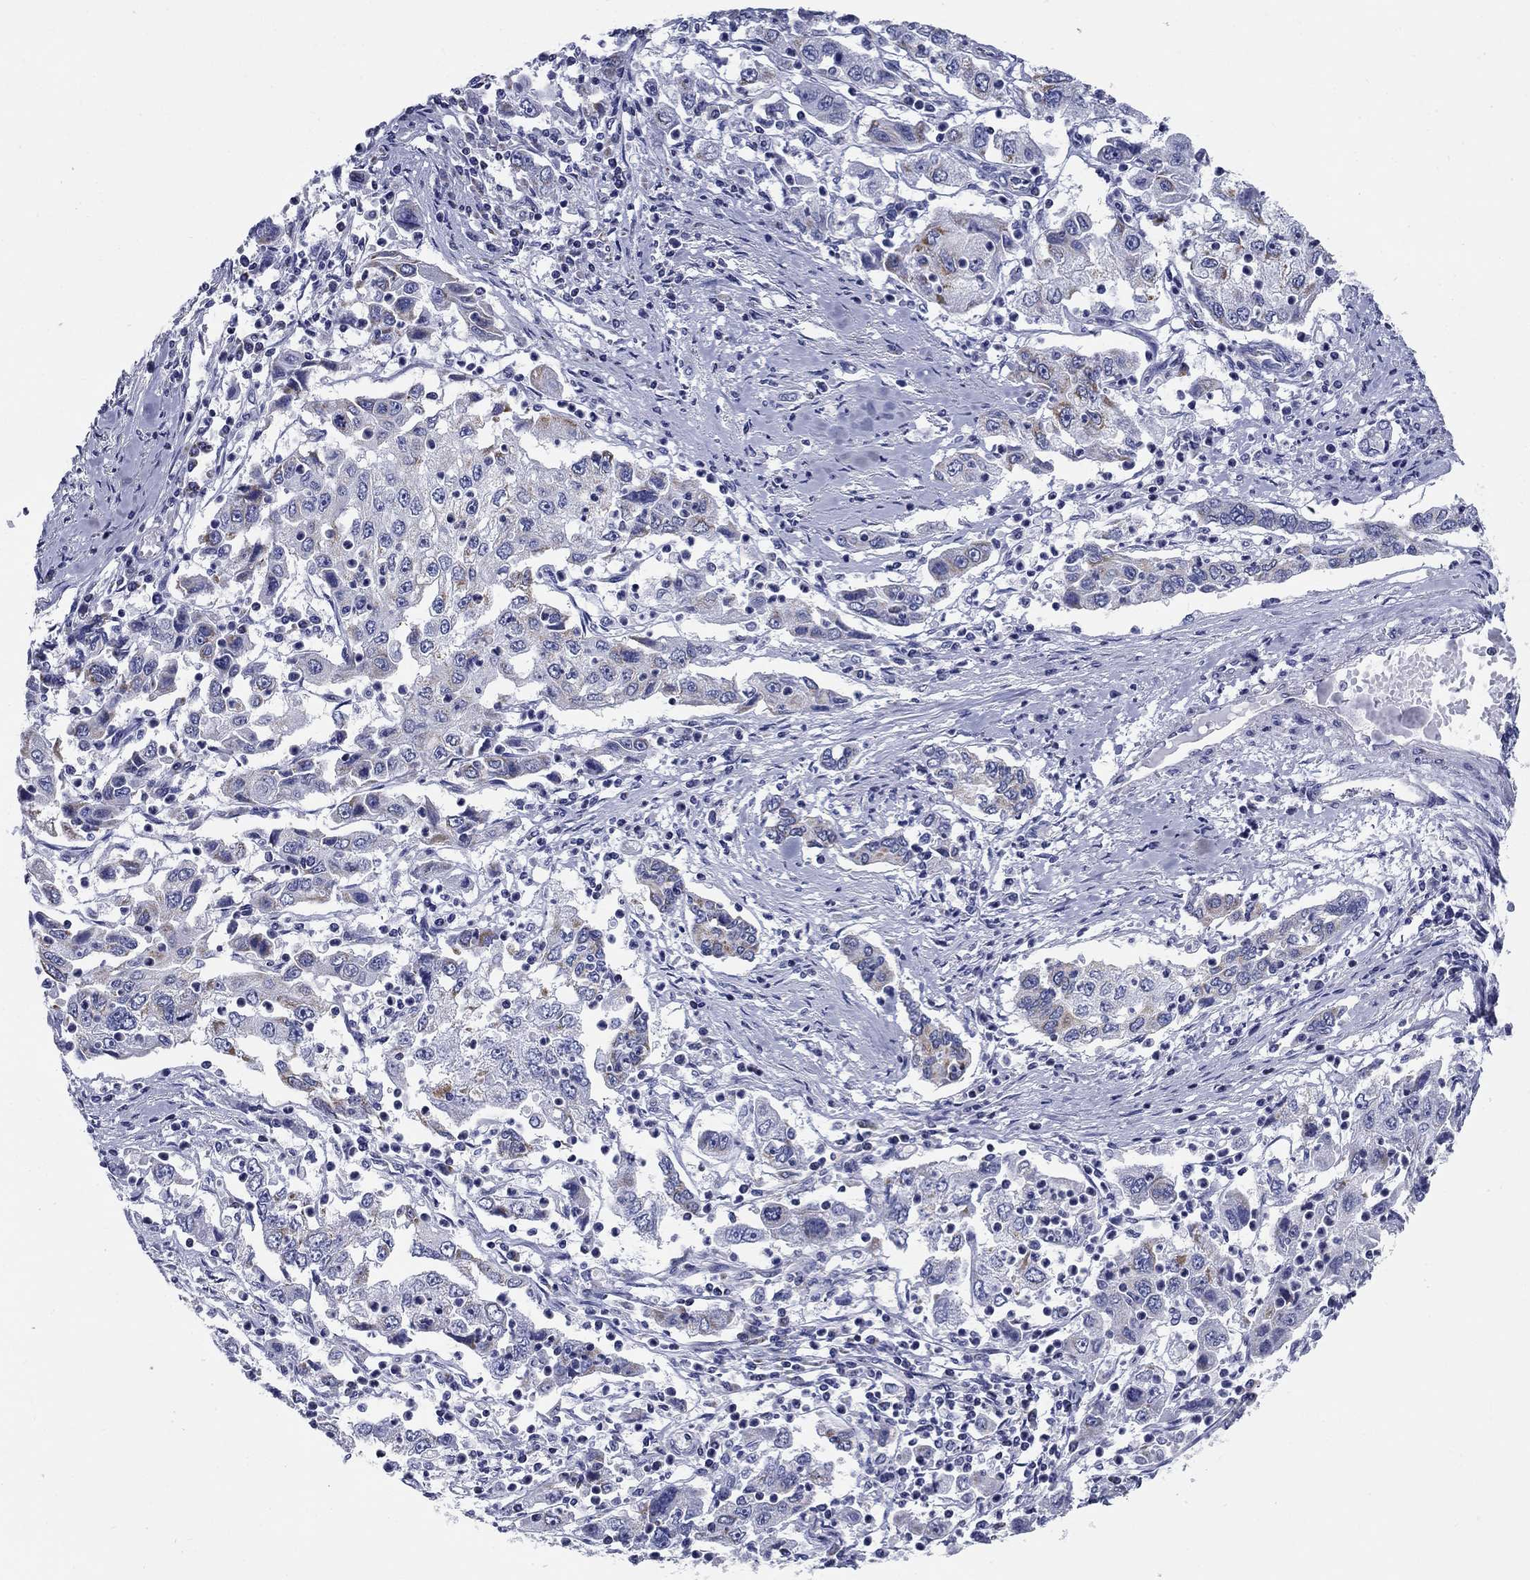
{"staining": {"intensity": "weak", "quantity": "<25%", "location": "cytoplasmic/membranous"}, "tissue": "cervical cancer", "cell_type": "Tumor cells", "image_type": "cancer", "snomed": [{"axis": "morphology", "description": "Squamous cell carcinoma, NOS"}, {"axis": "topography", "description": "Cervix"}], "caption": "DAB (3,3'-diaminobenzidine) immunohistochemical staining of human cervical squamous cell carcinoma shows no significant positivity in tumor cells.", "gene": "UPB1", "patient": {"sex": "female", "age": 36}}